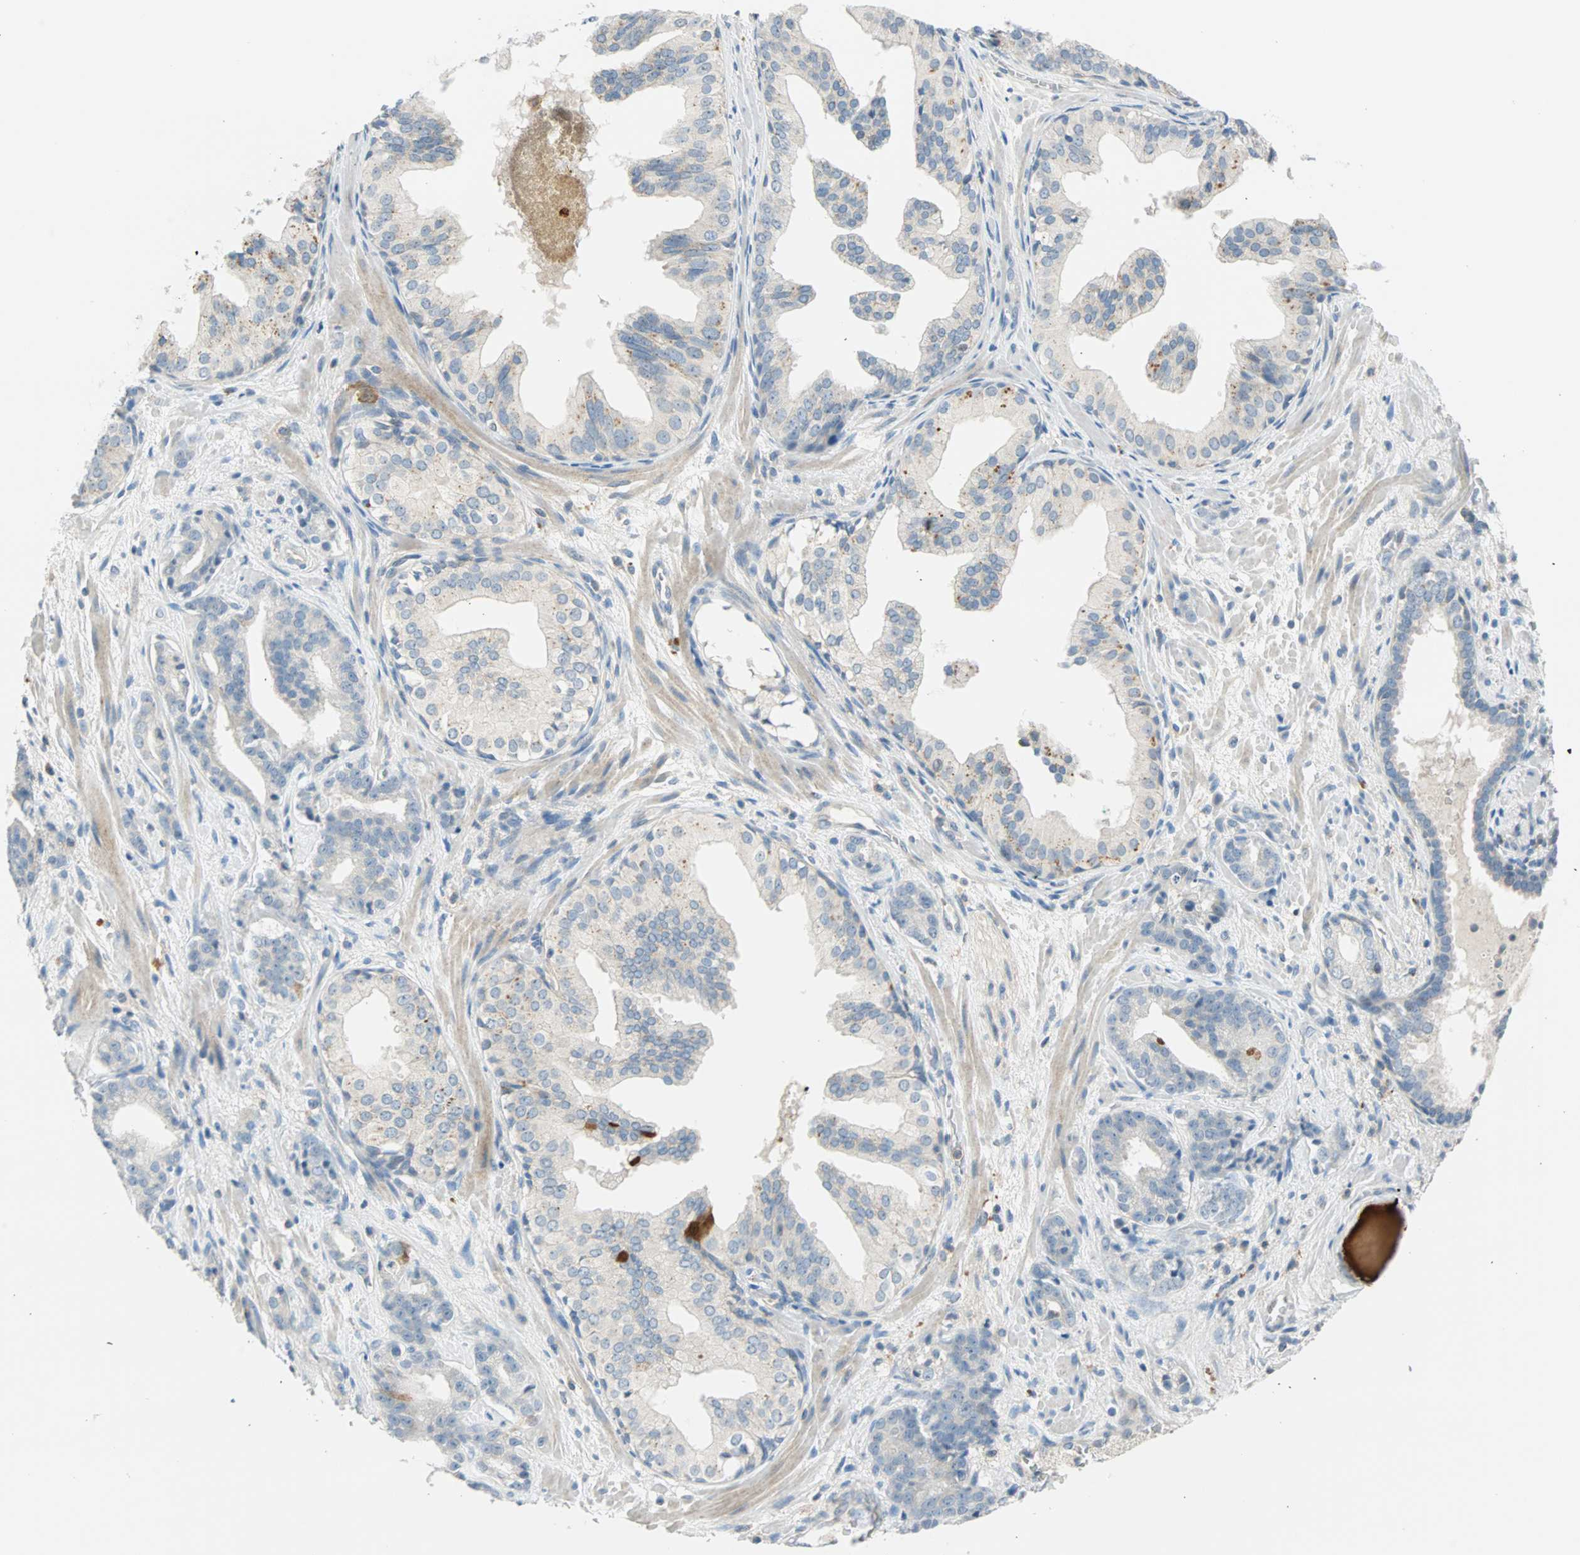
{"staining": {"intensity": "weak", "quantity": "<25%", "location": "cytoplasmic/membranous,nuclear"}, "tissue": "prostate cancer", "cell_type": "Tumor cells", "image_type": "cancer", "snomed": [{"axis": "morphology", "description": "Adenocarcinoma, Low grade"}, {"axis": "topography", "description": "Prostate"}], "caption": "An image of low-grade adenocarcinoma (prostate) stained for a protein shows no brown staining in tumor cells.", "gene": "PTTG1", "patient": {"sex": "male", "age": 63}}